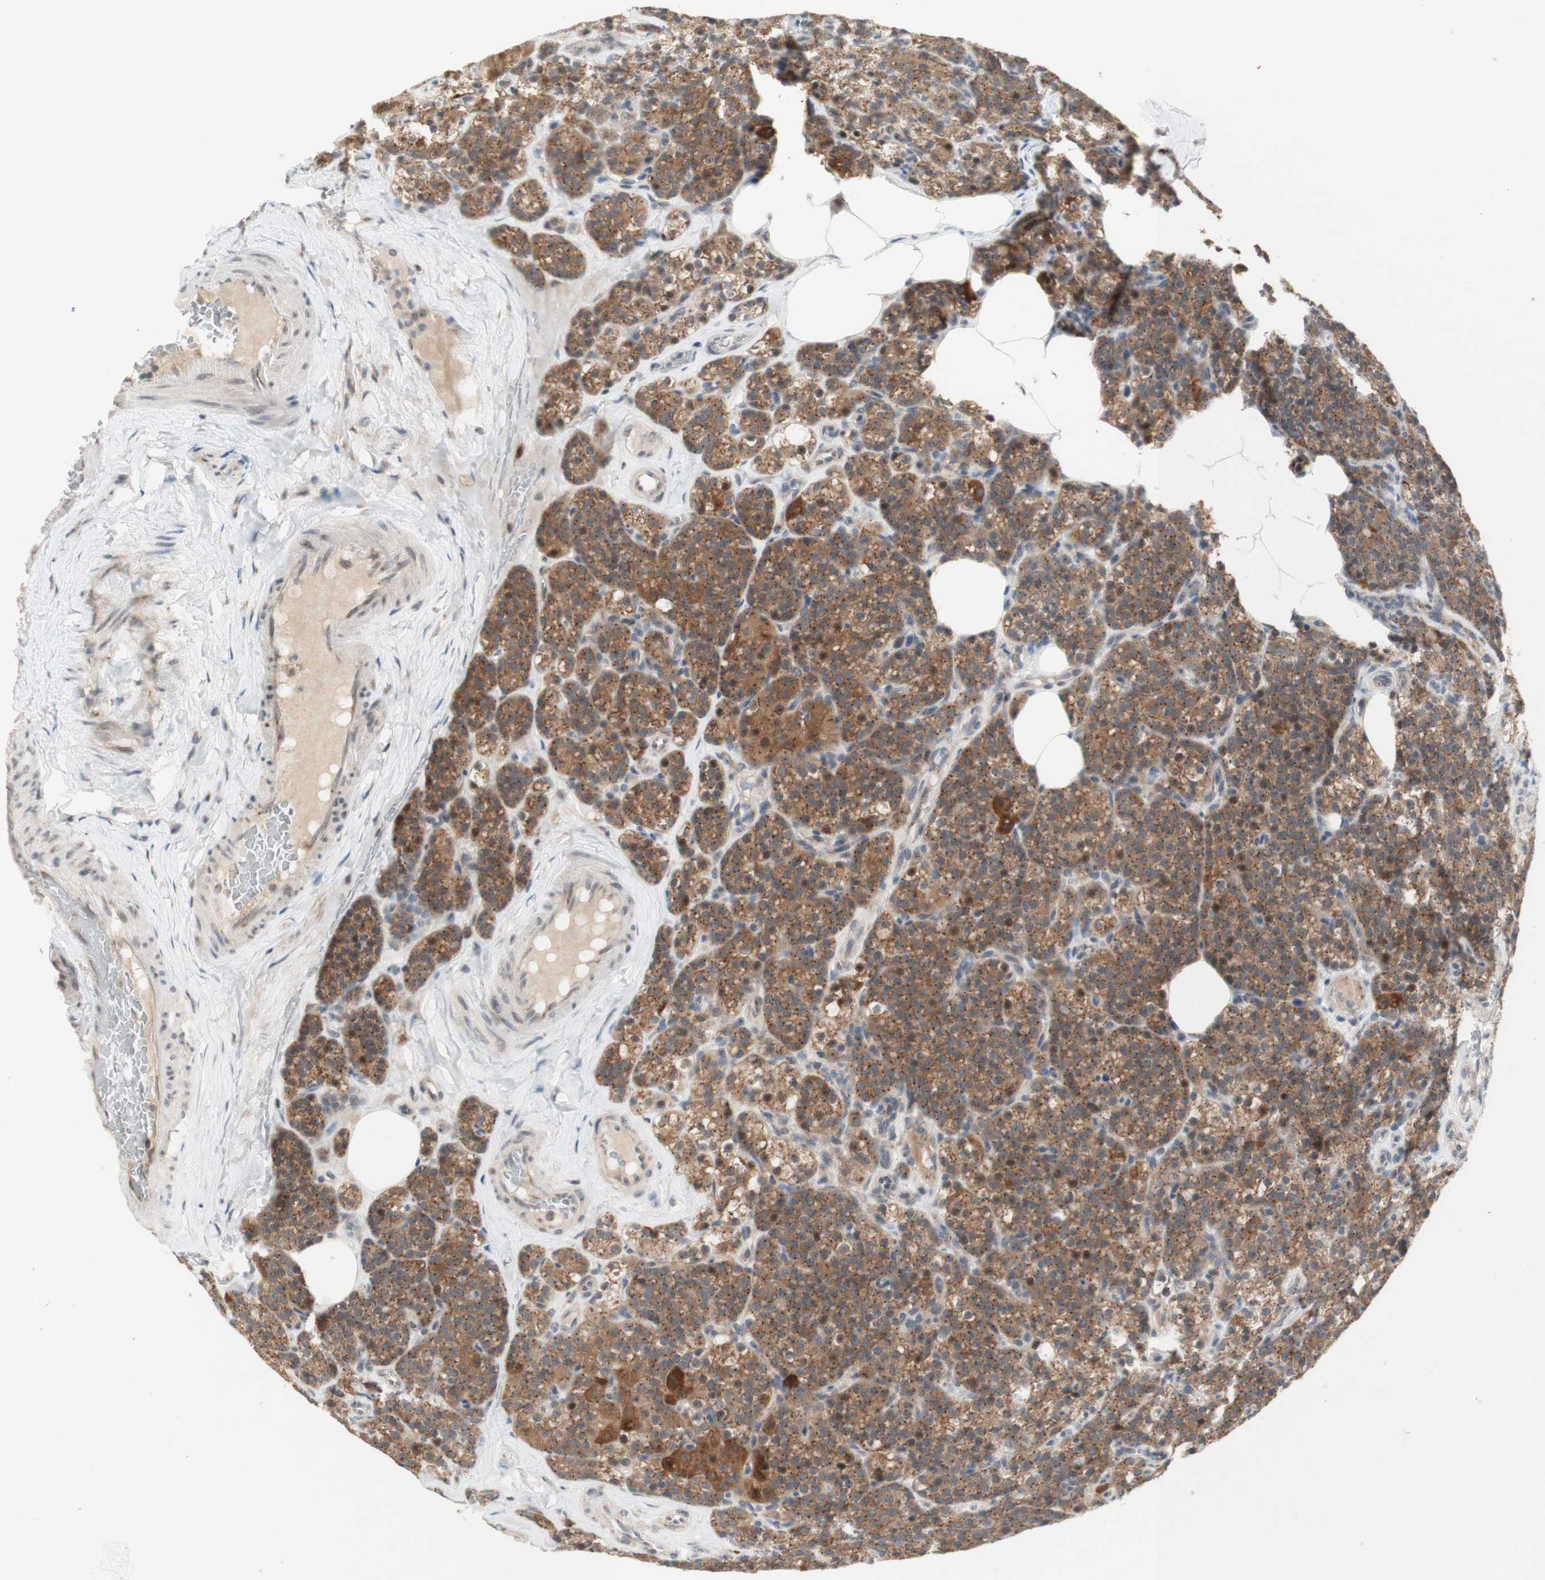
{"staining": {"intensity": "moderate", "quantity": ">75%", "location": "cytoplasmic/membranous"}, "tissue": "parathyroid gland", "cell_type": "Glandular cells", "image_type": "normal", "snomed": [{"axis": "morphology", "description": "Normal tissue, NOS"}, {"axis": "topography", "description": "Parathyroid gland"}], "caption": "A brown stain shows moderate cytoplasmic/membranous positivity of a protein in glandular cells of unremarkable parathyroid gland.", "gene": "CYLD", "patient": {"sex": "female", "age": 57}}